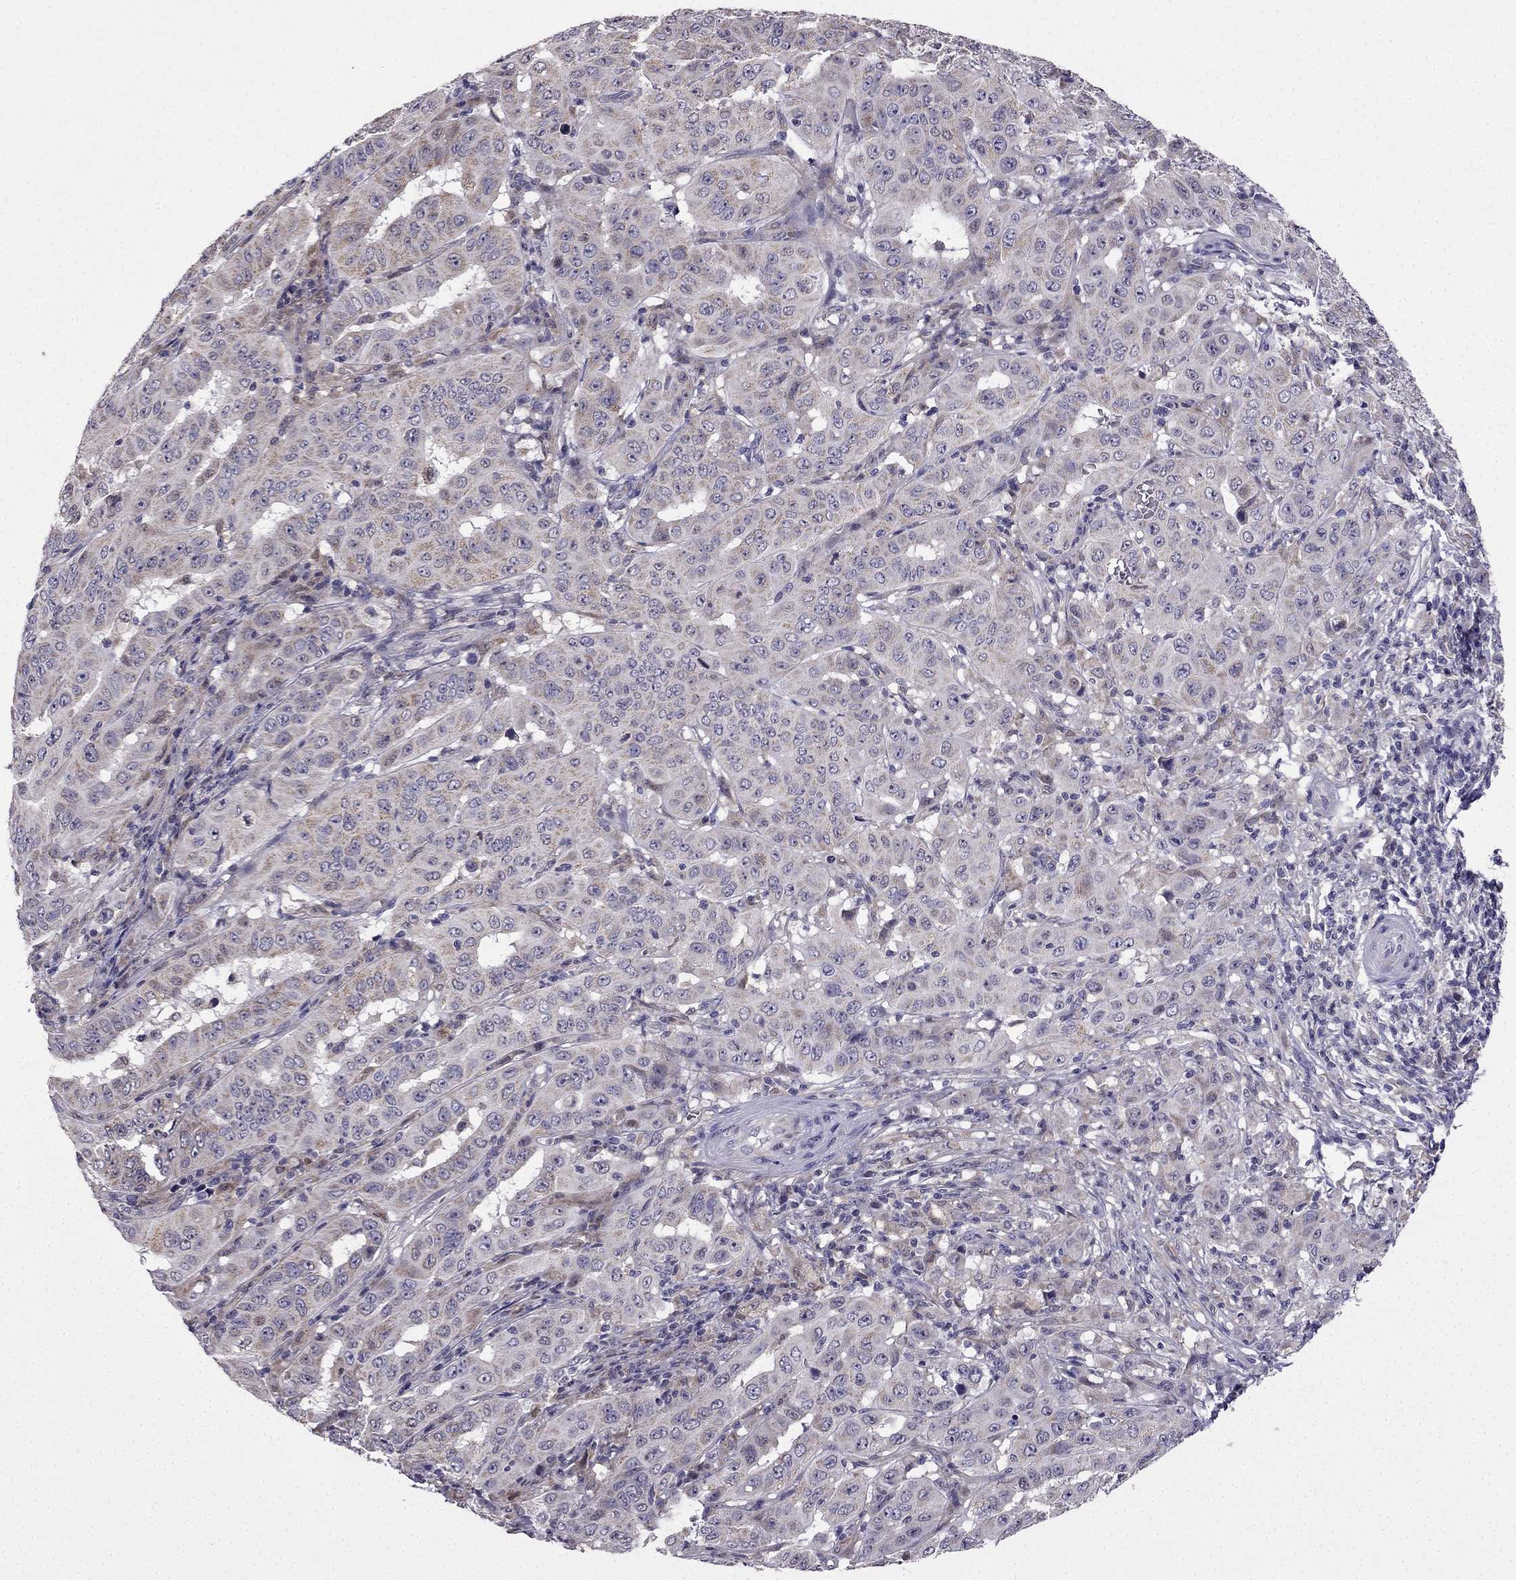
{"staining": {"intensity": "weak", "quantity": ">75%", "location": "cytoplasmic/membranous"}, "tissue": "pancreatic cancer", "cell_type": "Tumor cells", "image_type": "cancer", "snomed": [{"axis": "morphology", "description": "Adenocarcinoma, NOS"}, {"axis": "topography", "description": "Pancreas"}], "caption": "The photomicrograph demonstrates staining of pancreatic adenocarcinoma, revealing weak cytoplasmic/membranous protein positivity (brown color) within tumor cells. (DAB (3,3'-diaminobenzidine) IHC, brown staining for protein, blue staining for nuclei).", "gene": "SLC6A2", "patient": {"sex": "male", "age": 63}}